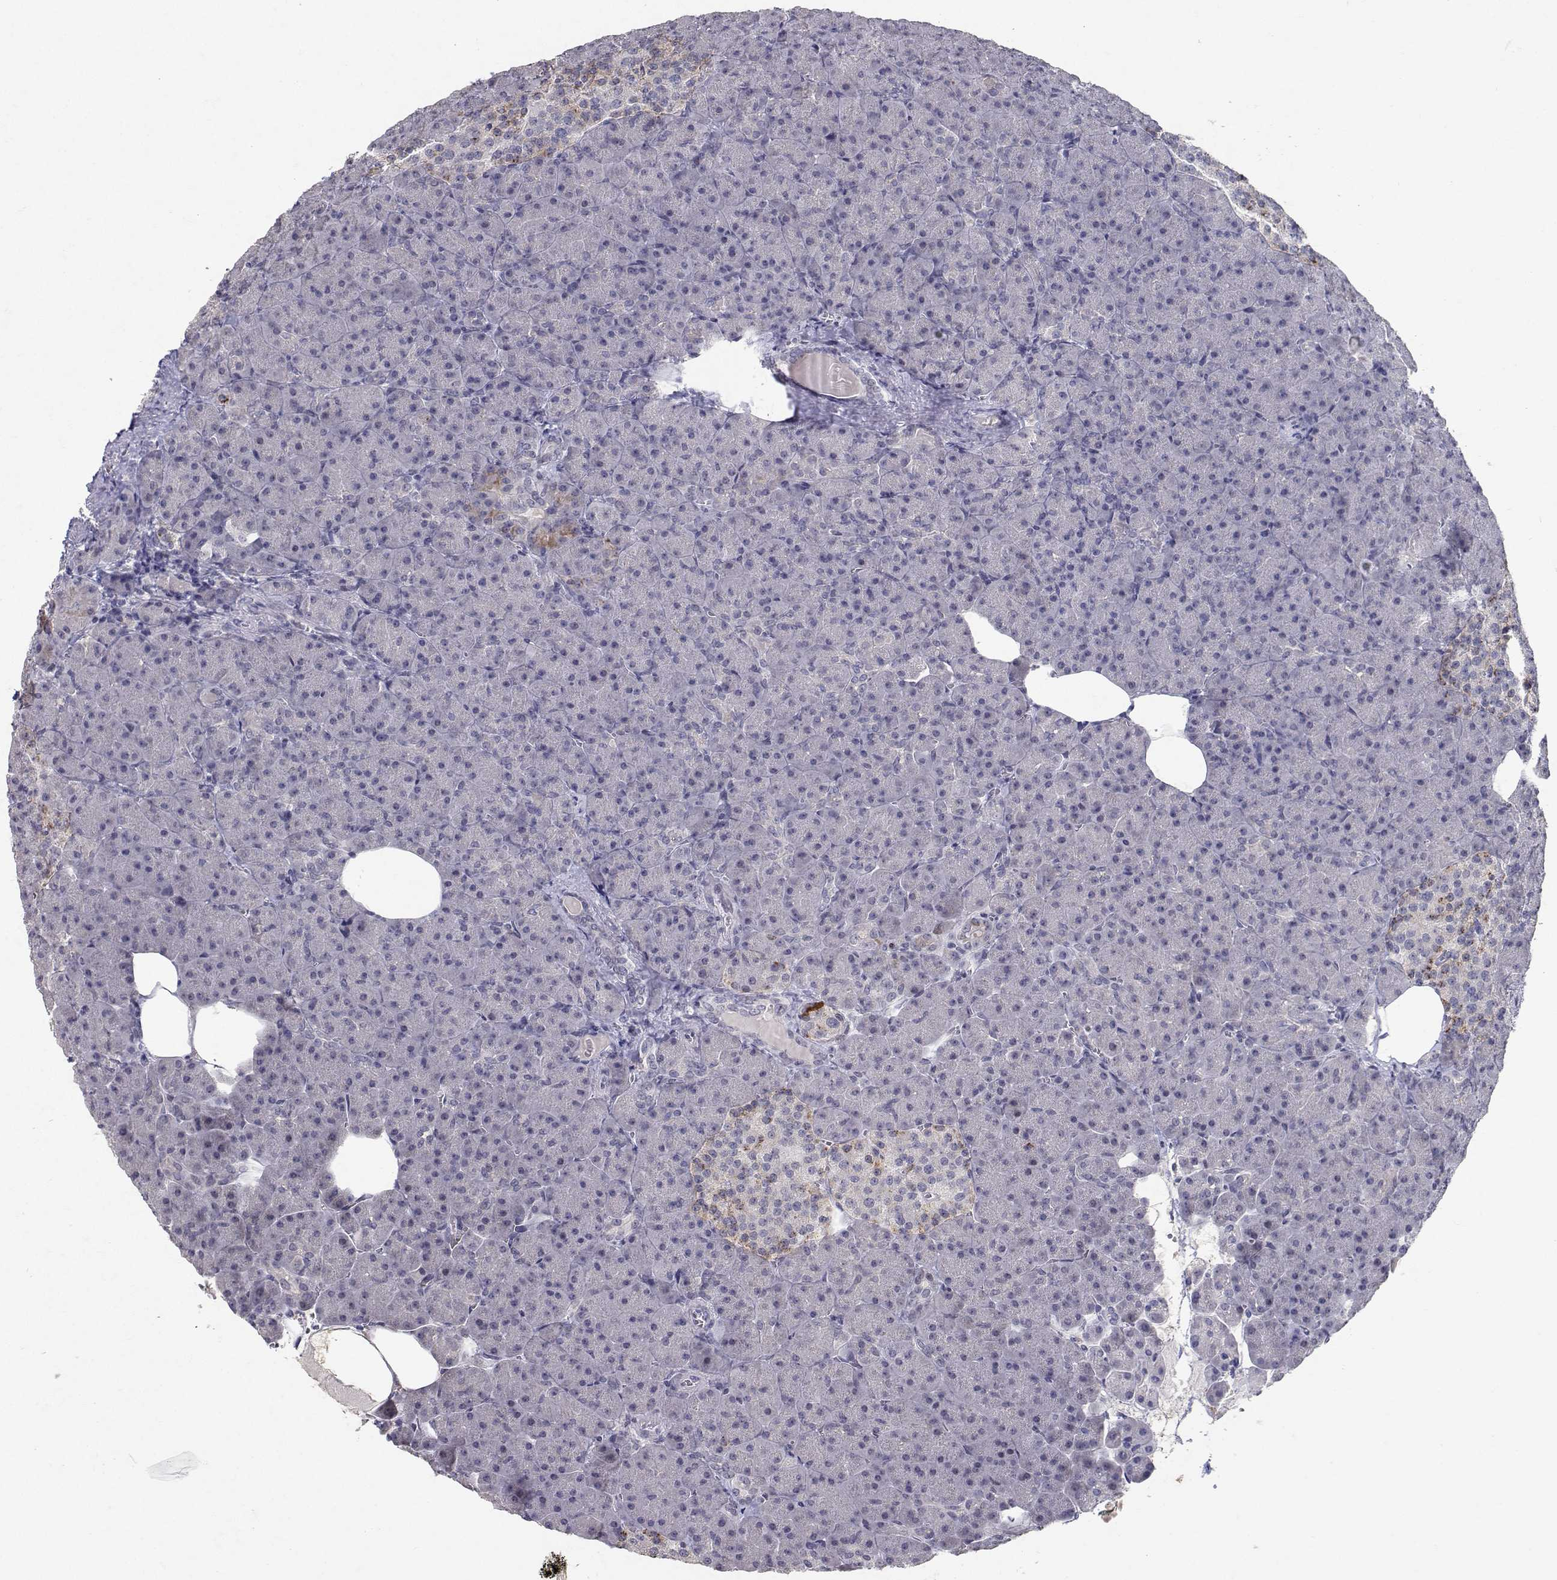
{"staining": {"intensity": "negative", "quantity": "none", "location": "none"}, "tissue": "pancreas", "cell_type": "Exocrine glandular cells", "image_type": "normal", "snomed": [{"axis": "morphology", "description": "Normal tissue, NOS"}, {"axis": "topography", "description": "Pancreas"}], "caption": "The histopathology image exhibits no staining of exocrine glandular cells in benign pancreas.", "gene": "RBPJL", "patient": {"sex": "female", "age": 74}}